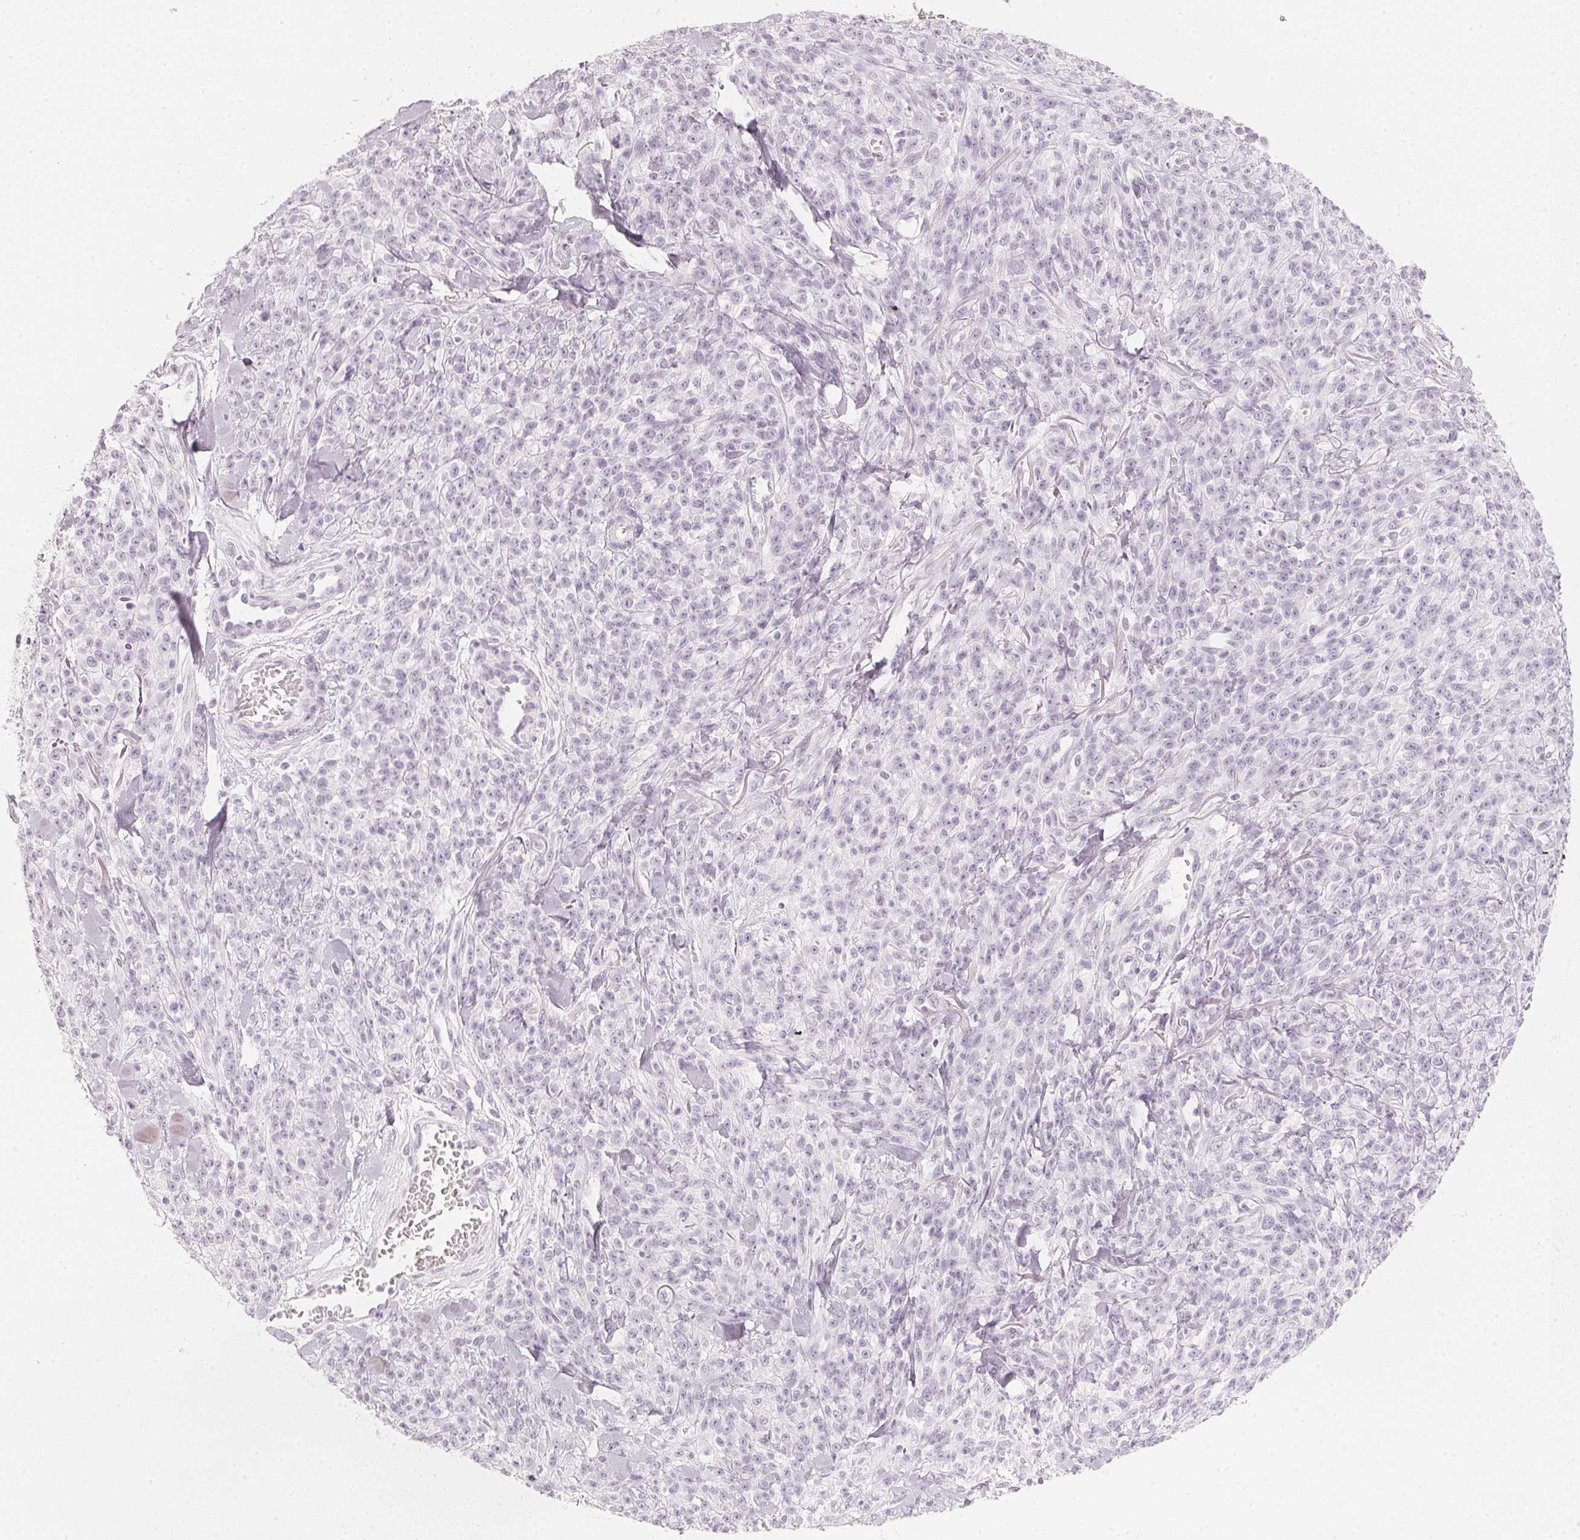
{"staining": {"intensity": "negative", "quantity": "none", "location": "none"}, "tissue": "melanoma", "cell_type": "Tumor cells", "image_type": "cancer", "snomed": [{"axis": "morphology", "description": "Malignant melanoma, NOS"}, {"axis": "topography", "description": "Skin"}, {"axis": "topography", "description": "Skin of trunk"}], "caption": "Immunohistochemistry (IHC) of human melanoma reveals no expression in tumor cells.", "gene": "SLC22A8", "patient": {"sex": "male", "age": 74}}